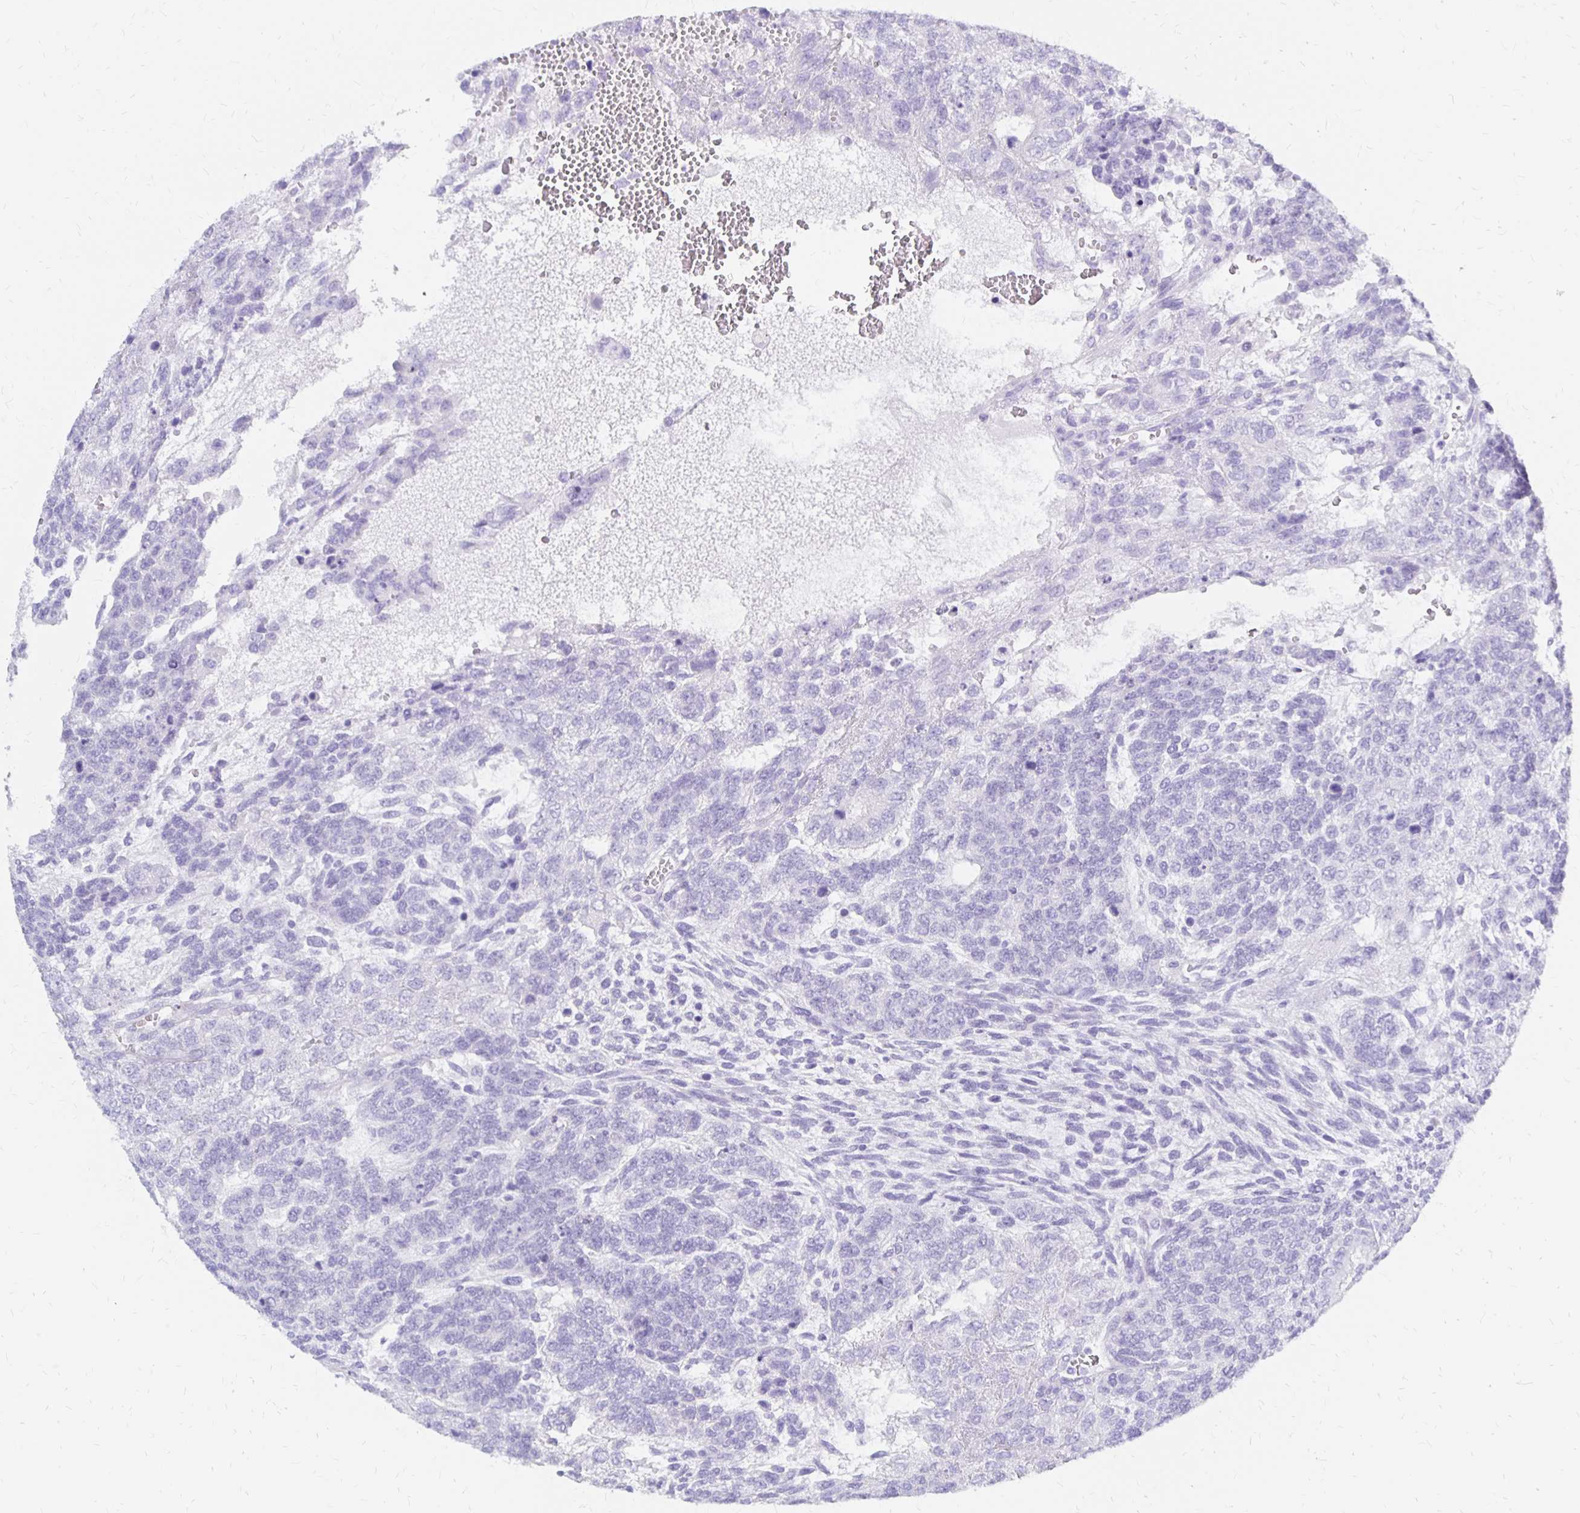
{"staining": {"intensity": "negative", "quantity": "none", "location": "none"}, "tissue": "testis cancer", "cell_type": "Tumor cells", "image_type": "cancer", "snomed": [{"axis": "morphology", "description": "Normal tissue, NOS"}, {"axis": "morphology", "description": "Carcinoma, Embryonal, NOS"}, {"axis": "topography", "description": "Testis"}, {"axis": "topography", "description": "Epididymis"}], "caption": "The histopathology image reveals no staining of tumor cells in testis cancer.", "gene": "FNTB", "patient": {"sex": "male", "age": 23}}